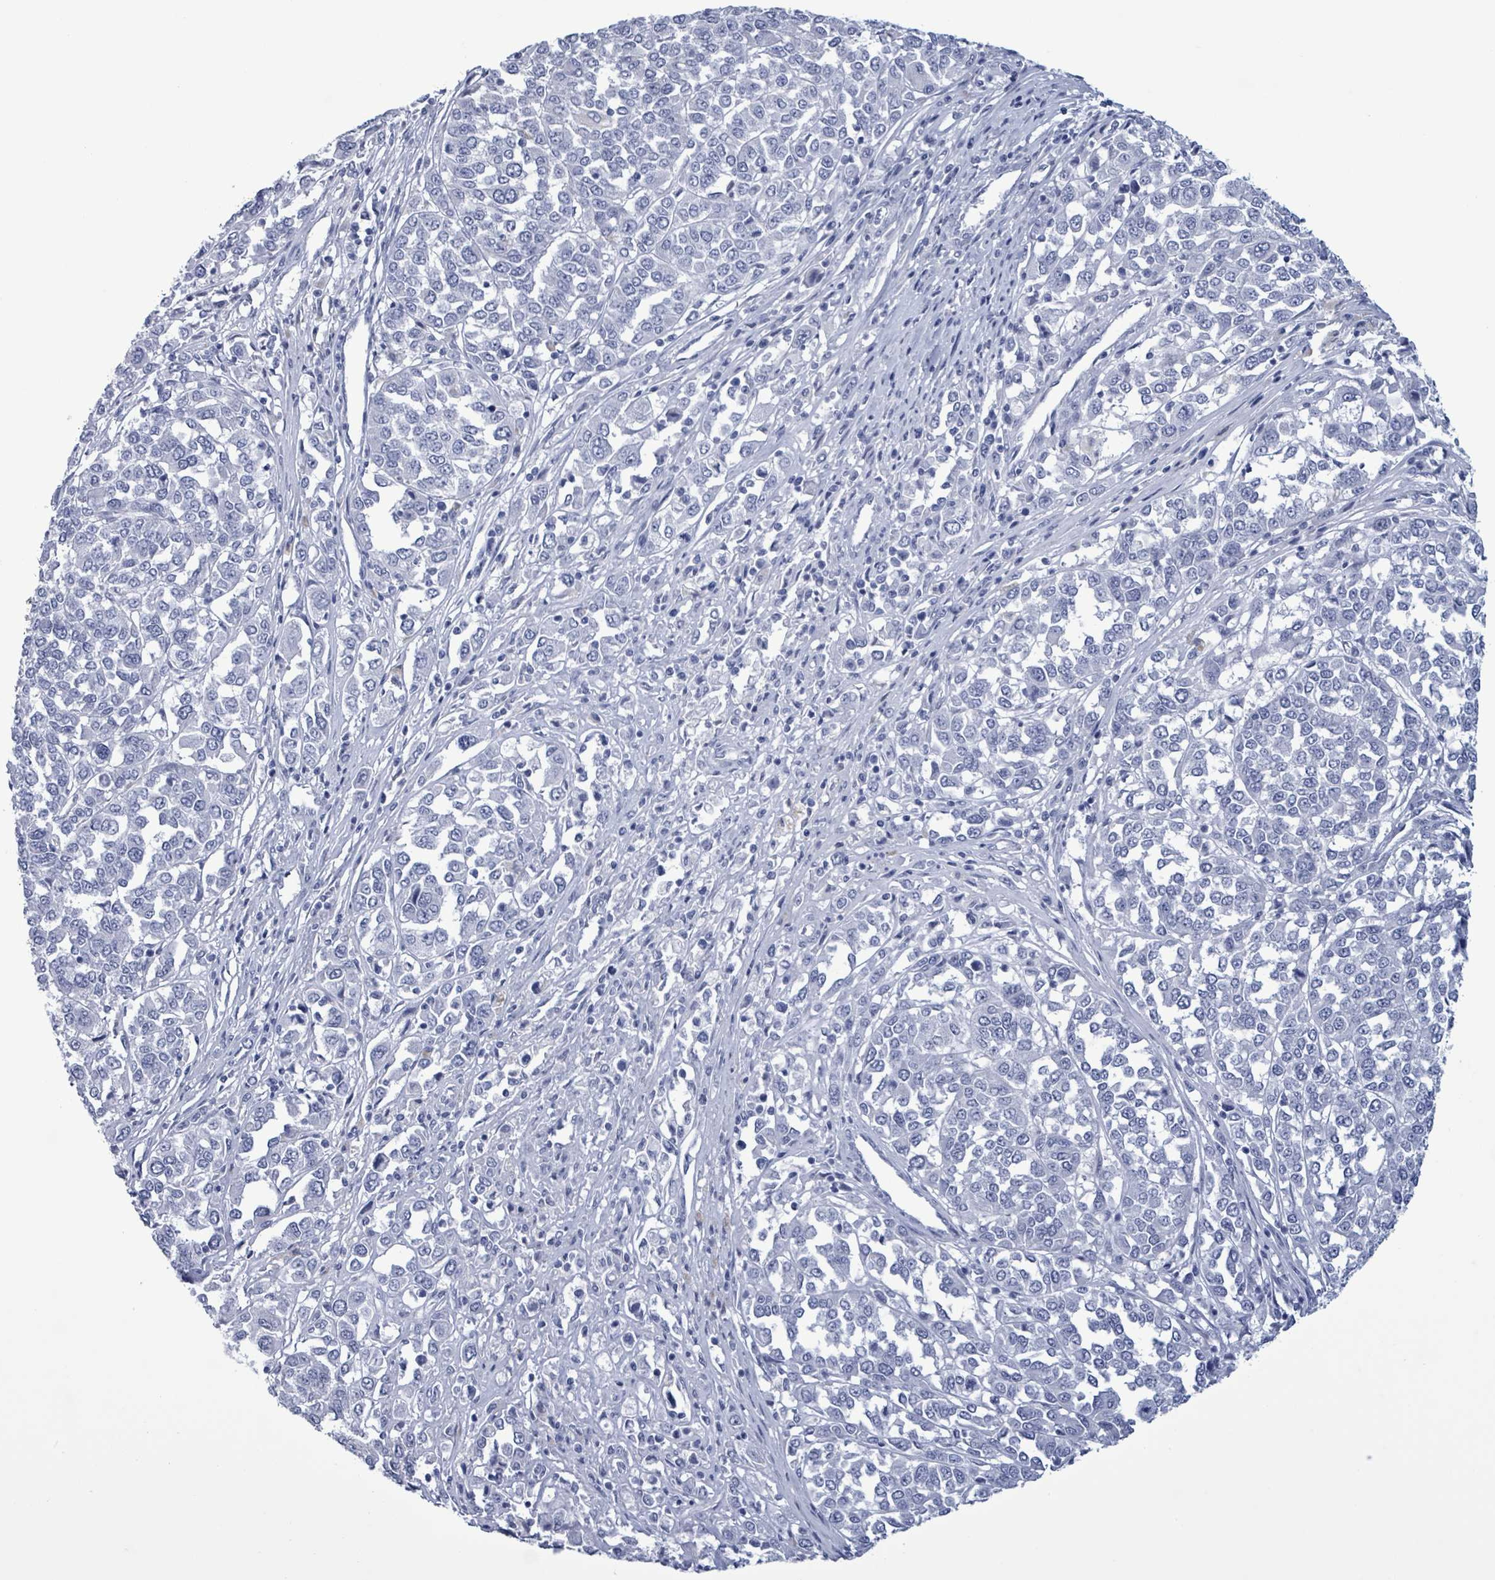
{"staining": {"intensity": "negative", "quantity": "none", "location": "none"}, "tissue": "melanoma", "cell_type": "Tumor cells", "image_type": "cancer", "snomed": [{"axis": "morphology", "description": "Malignant melanoma, Metastatic site"}, {"axis": "topography", "description": "Lymph node"}], "caption": "Malignant melanoma (metastatic site) stained for a protein using immunohistochemistry (IHC) displays no staining tumor cells.", "gene": "NKX2-1", "patient": {"sex": "male", "age": 44}}